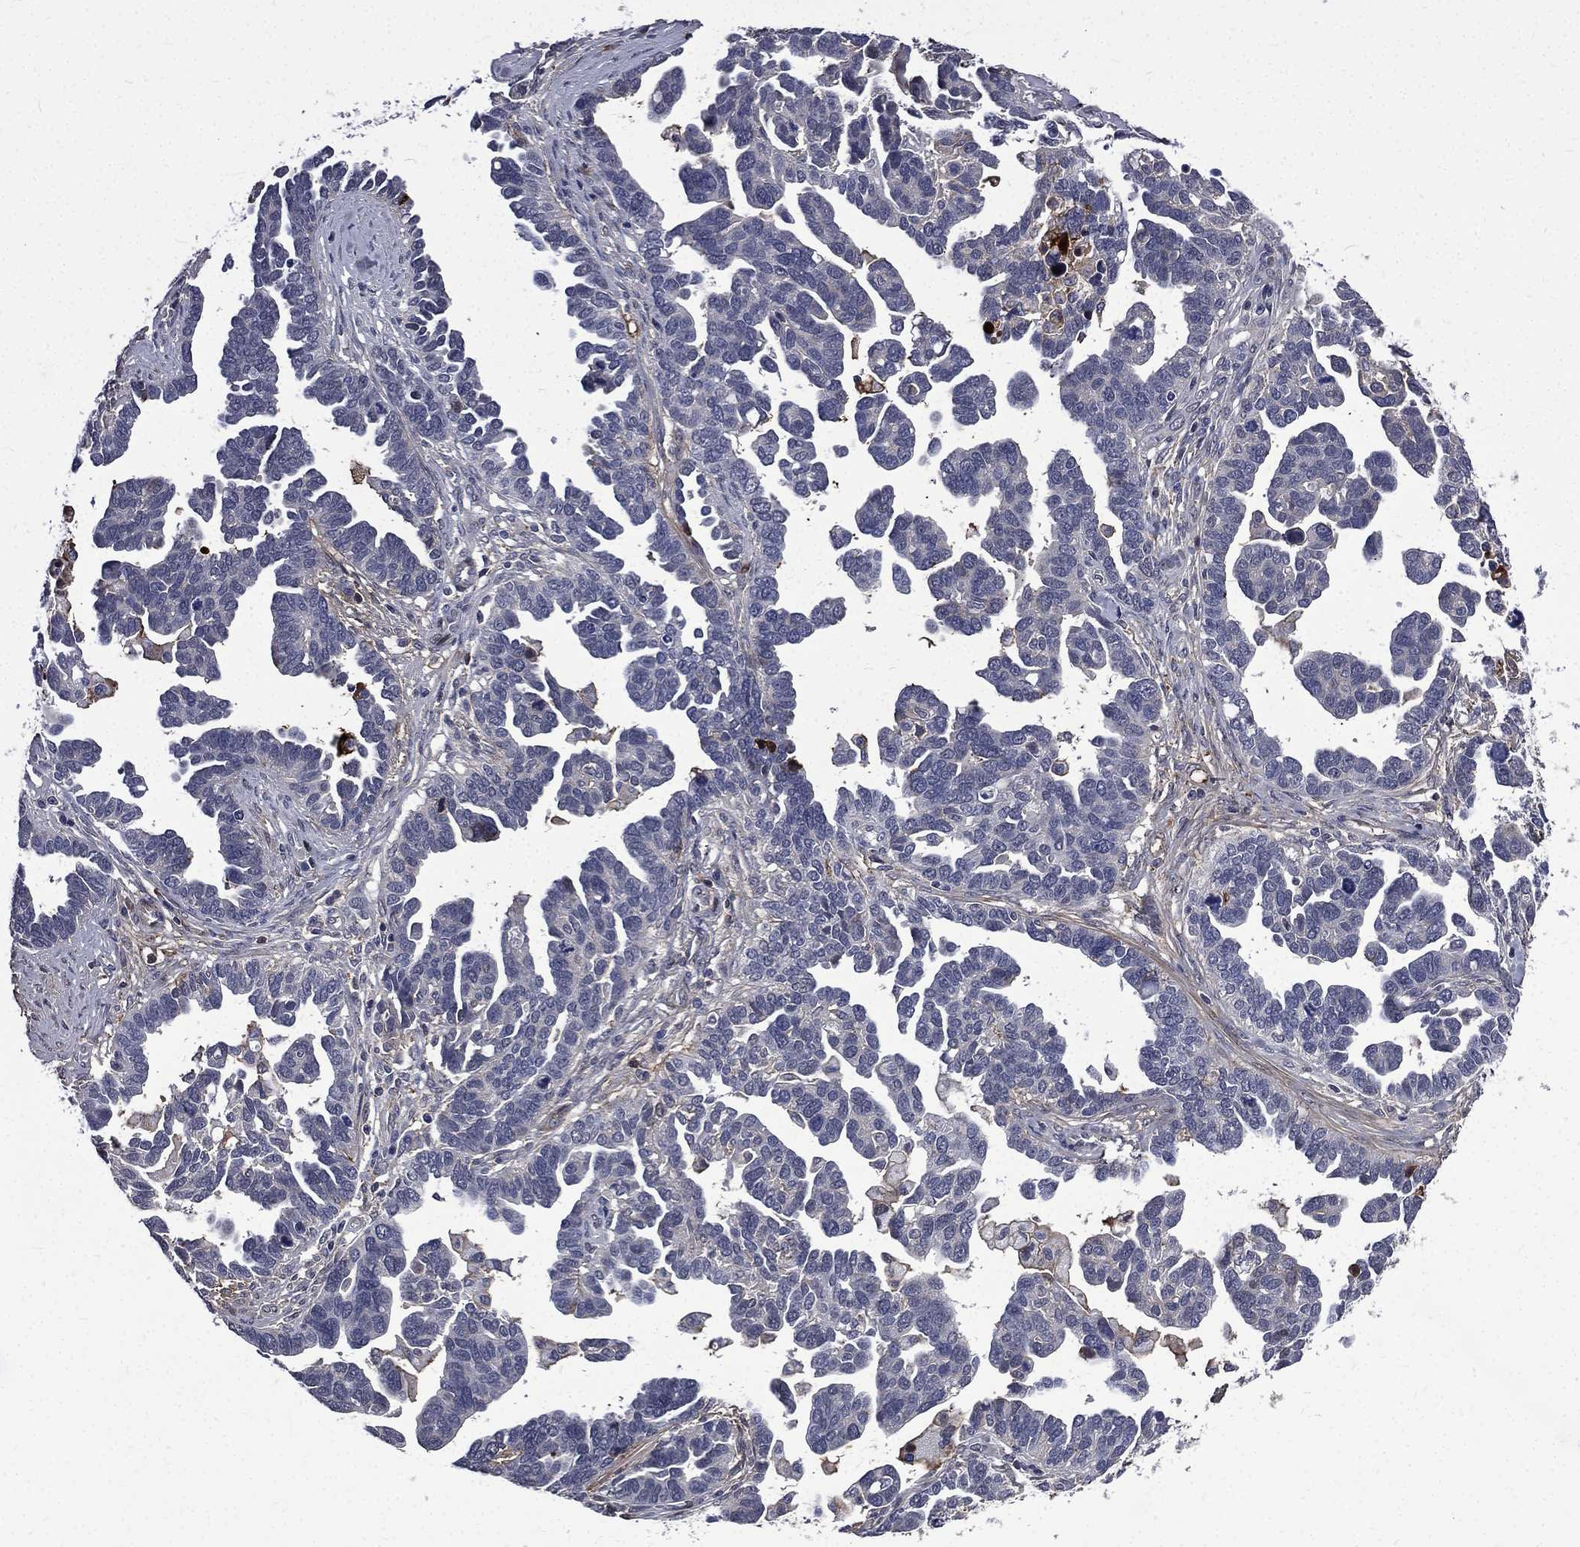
{"staining": {"intensity": "negative", "quantity": "none", "location": "none"}, "tissue": "ovarian cancer", "cell_type": "Tumor cells", "image_type": "cancer", "snomed": [{"axis": "morphology", "description": "Cystadenocarcinoma, serous, NOS"}, {"axis": "topography", "description": "Ovary"}], "caption": "Tumor cells are negative for brown protein staining in ovarian serous cystadenocarcinoma. (Immunohistochemistry (ihc), brightfield microscopy, high magnification).", "gene": "FGG", "patient": {"sex": "female", "age": 54}}